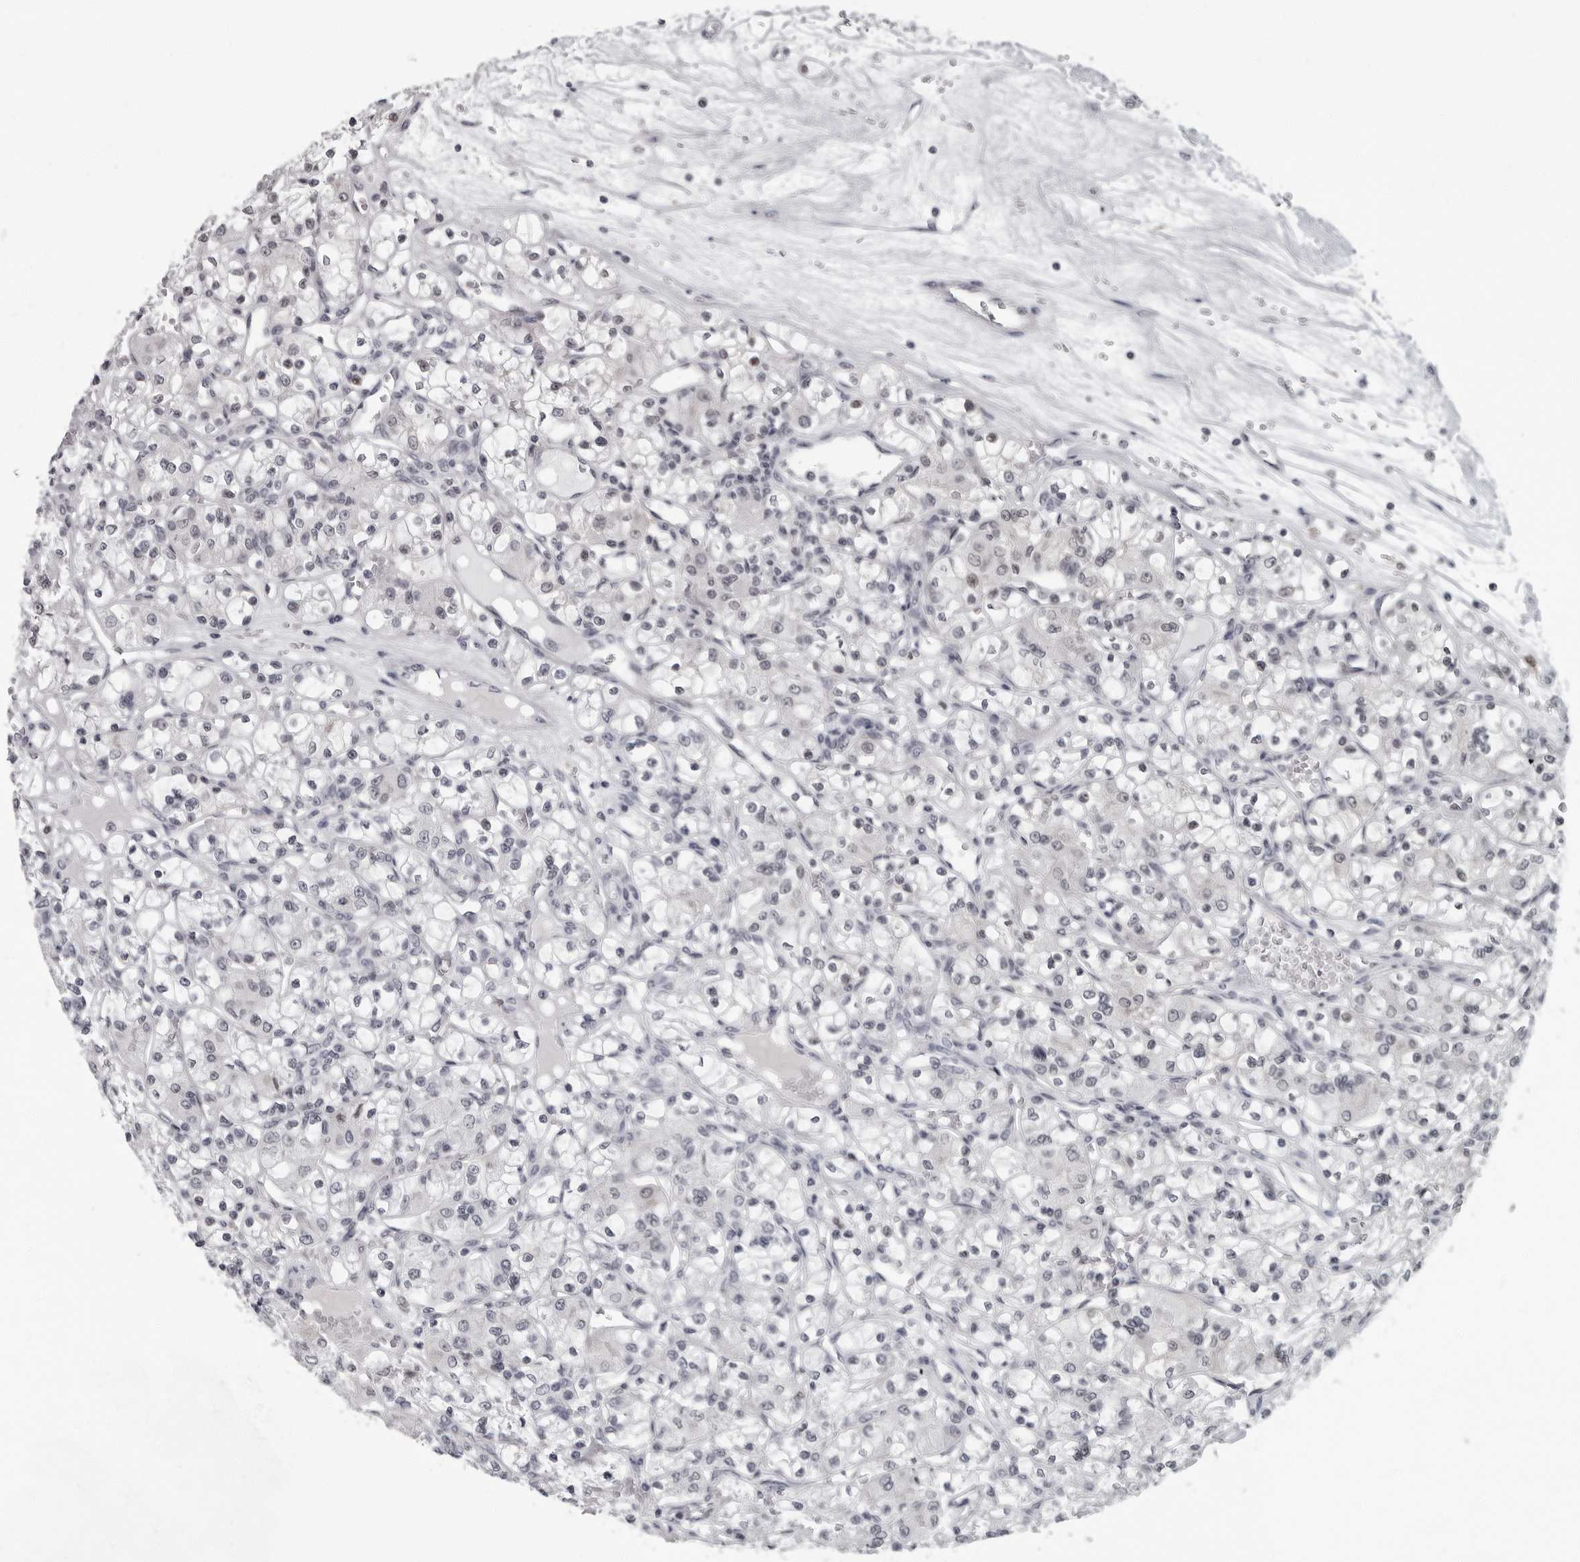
{"staining": {"intensity": "negative", "quantity": "none", "location": "none"}, "tissue": "renal cancer", "cell_type": "Tumor cells", "image_type": "cancer", "snomed": [{"axis": "morphology", "description": "Adenocarcinoma, NOS"}, {"axis": "topography", "description": "Kidney"}], "caption": "There is no significant positivity in tumor cells of adenocarcinoma (renal). The staining was performed using DAB (3,3'-diaminobenzidine) to visualize the protein expression in brown, while the nuclei were stained in blue with hematoxylin (Magnification: 20x).", "gene": "LZIC", "patient": {"sex": "female", "age": 59}}